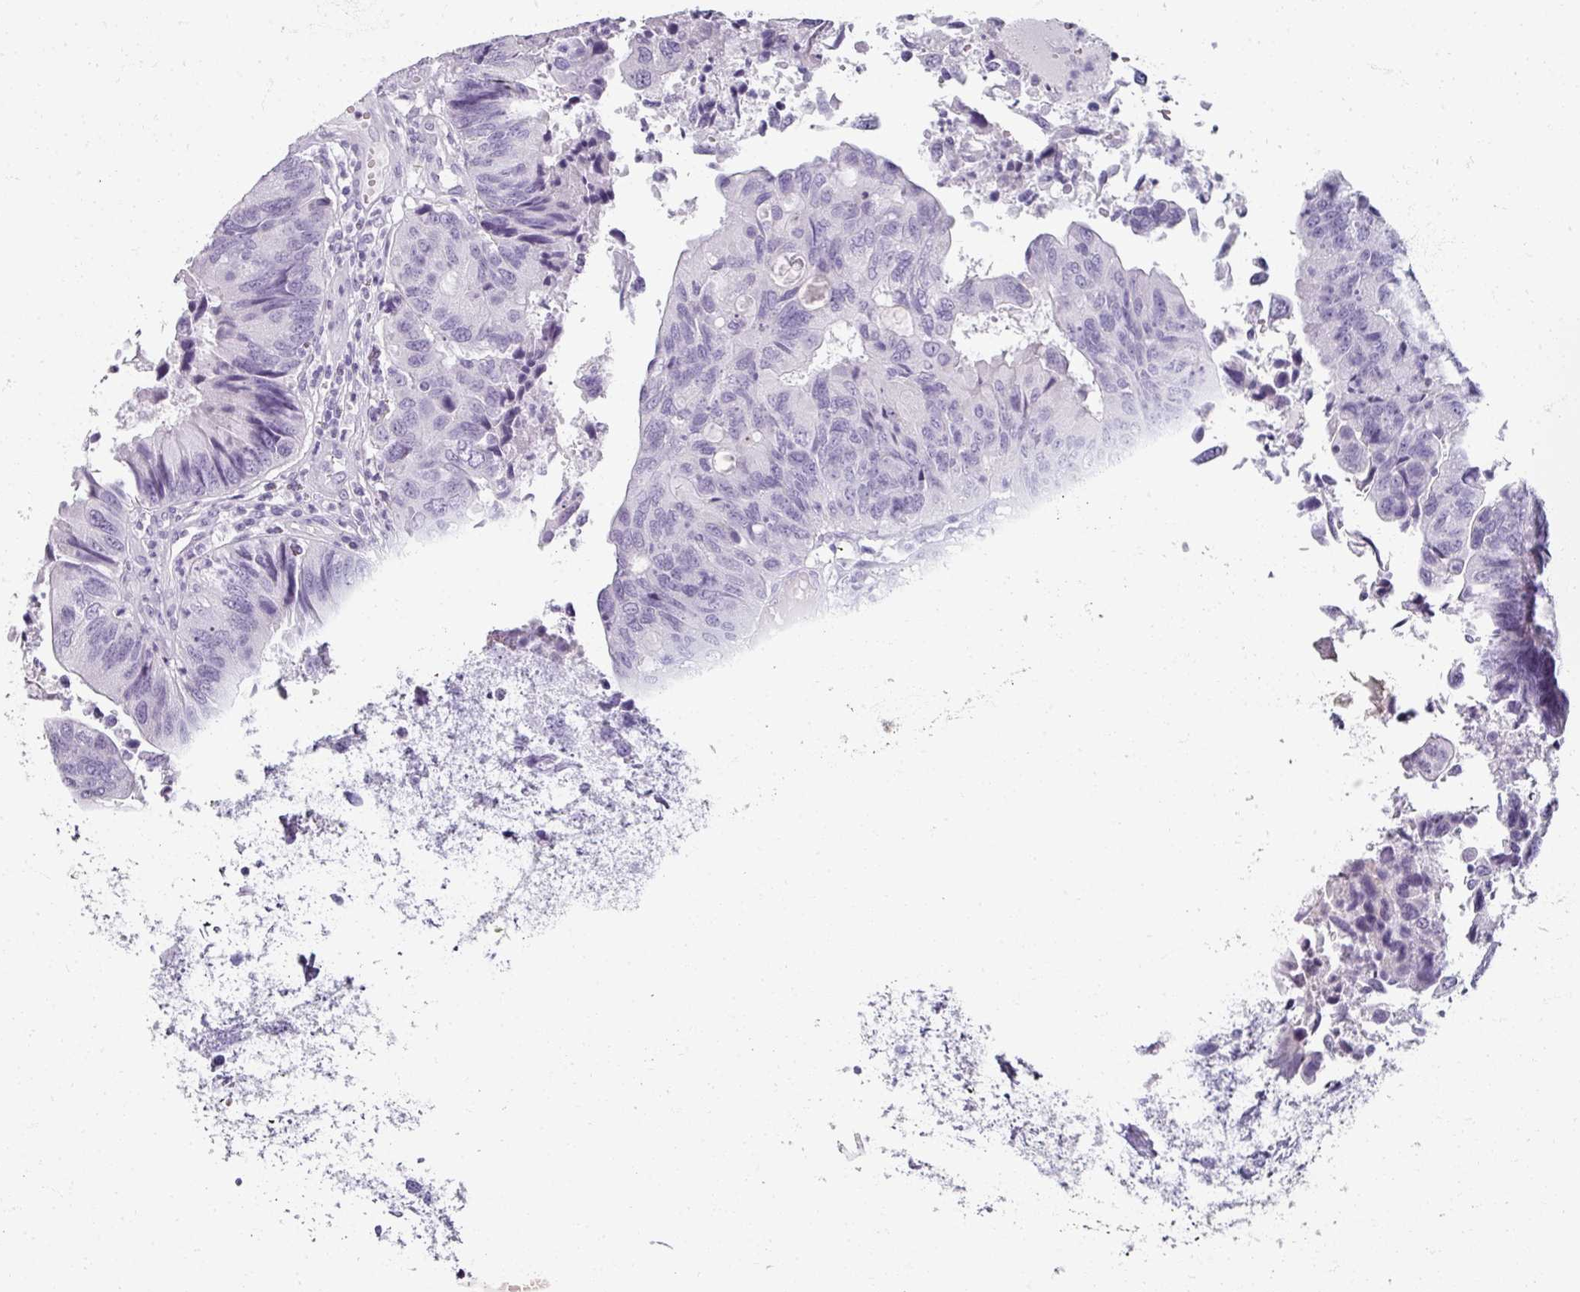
{"staining": {"intensity": "negative", "quantity": "none", "location": "none"}, "tissue": "colorectal cancer", "cell_type": "Tumor cells", "image_type": "cancer", "snomed": [{"axis": "morphology", "description": "Adenocarcinoma, NOS"}, {"axis": "topography", "description": "Colon"}], "caption": "Immunohistochemical staining of human colorectal adenocarcinoma demonstrates no significant positivity in tumor cells. Brightfield microscopy of immunohistochemistry stained with DAB (3,3'-diaminobenzidine) (brown) and hematoxylin (blue), captured at high magnification.", "gene": "REG3G", "patient": {"sex": "female", "age": 67}}